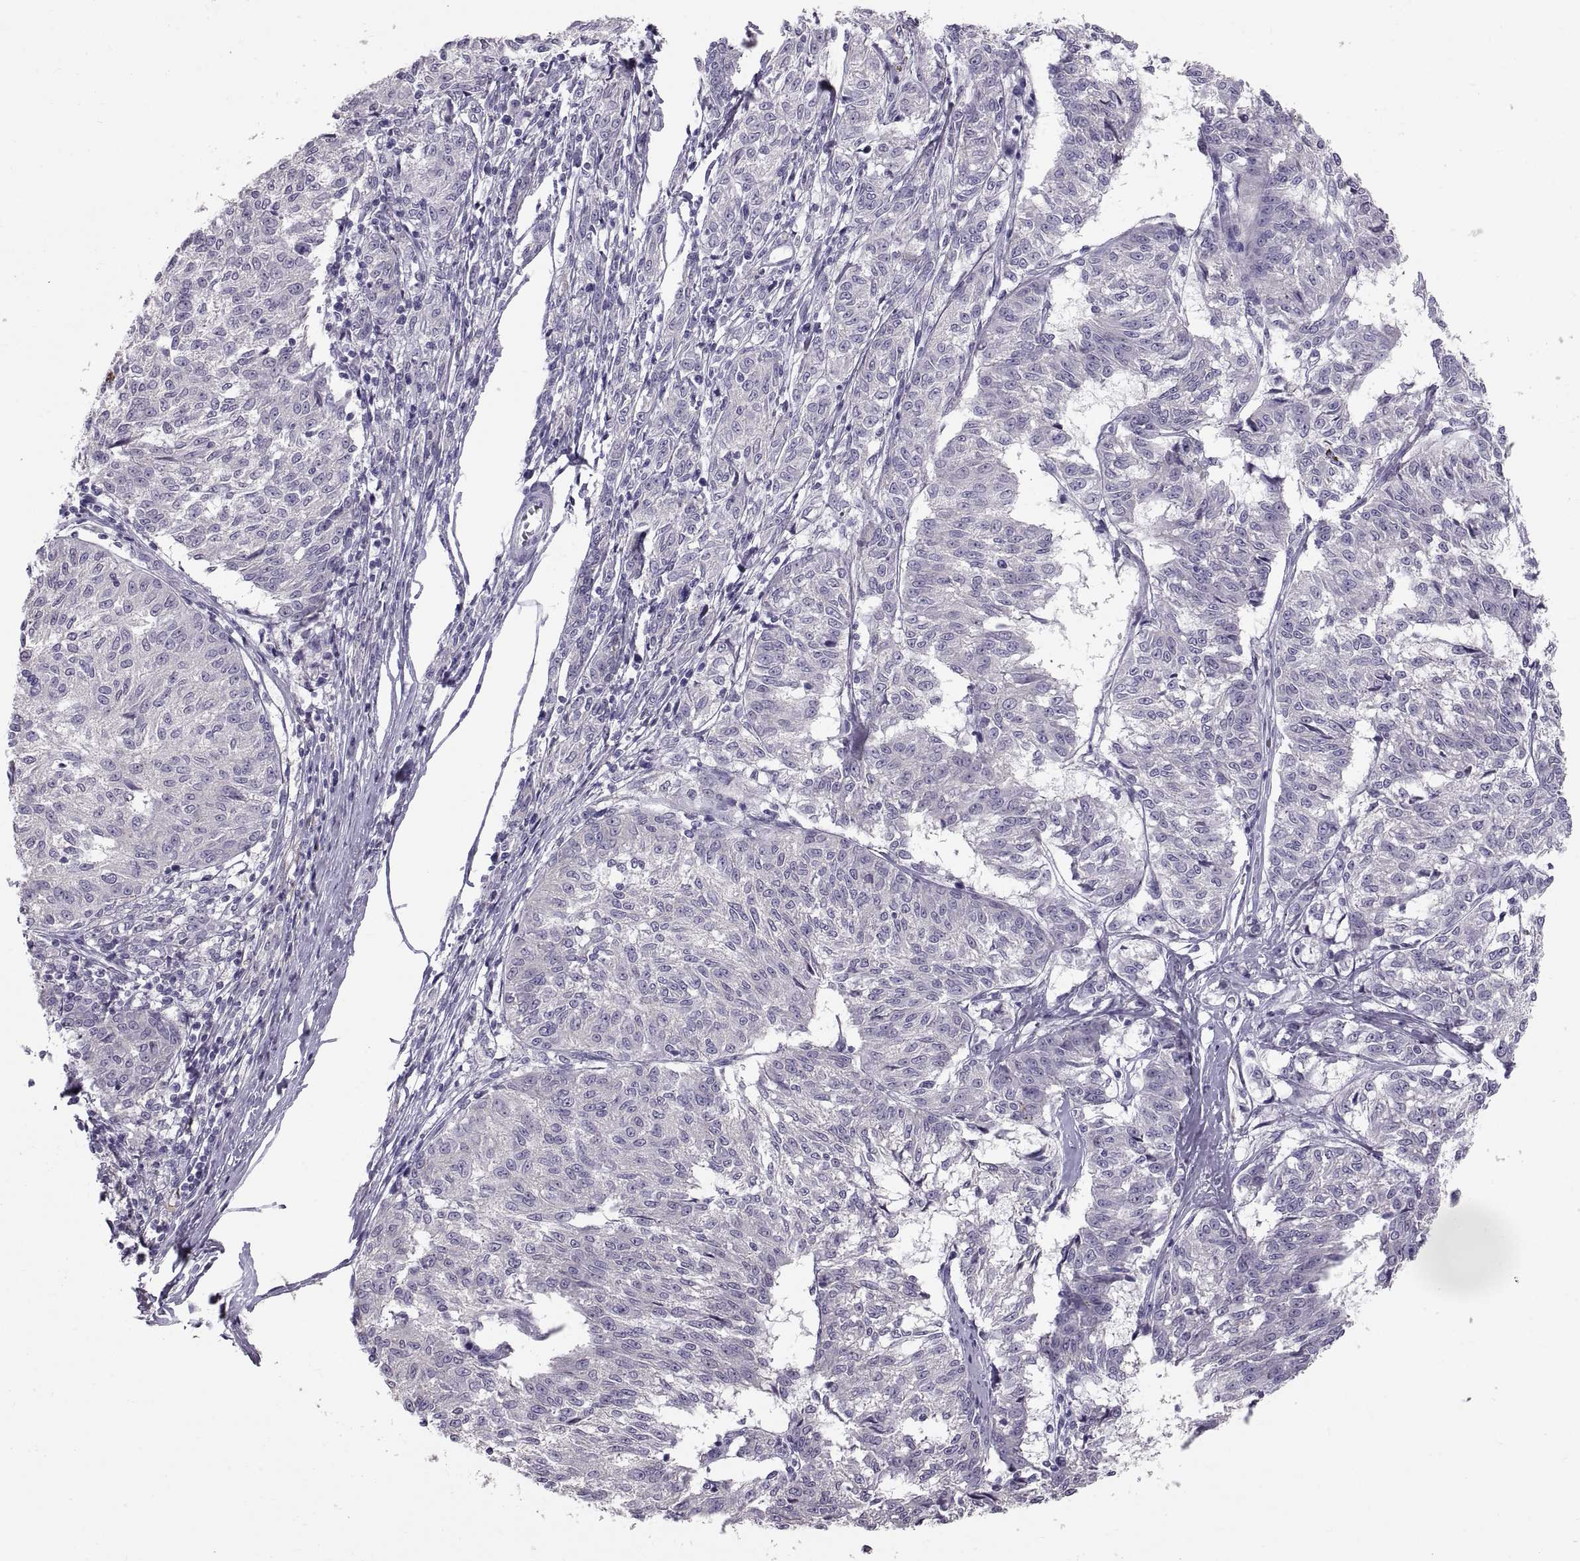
{"staining": {"intensity": "negative", "quantity": "none", "location": "none"}, "tissue": "melanoma", "cell_type": "Tumor cells", "image_type": "cancer", "snomed": [{"axis": "morphology", "description": "Malignant melanoma, NOS"}, {"axis": "topography", "description": "Skin"}], "caption": "Histopathology image shows no protein staining in tumor cells of melanoma tissue.", "gene": "SPACDR", "patient": {"sex": "female", "age": 72}}